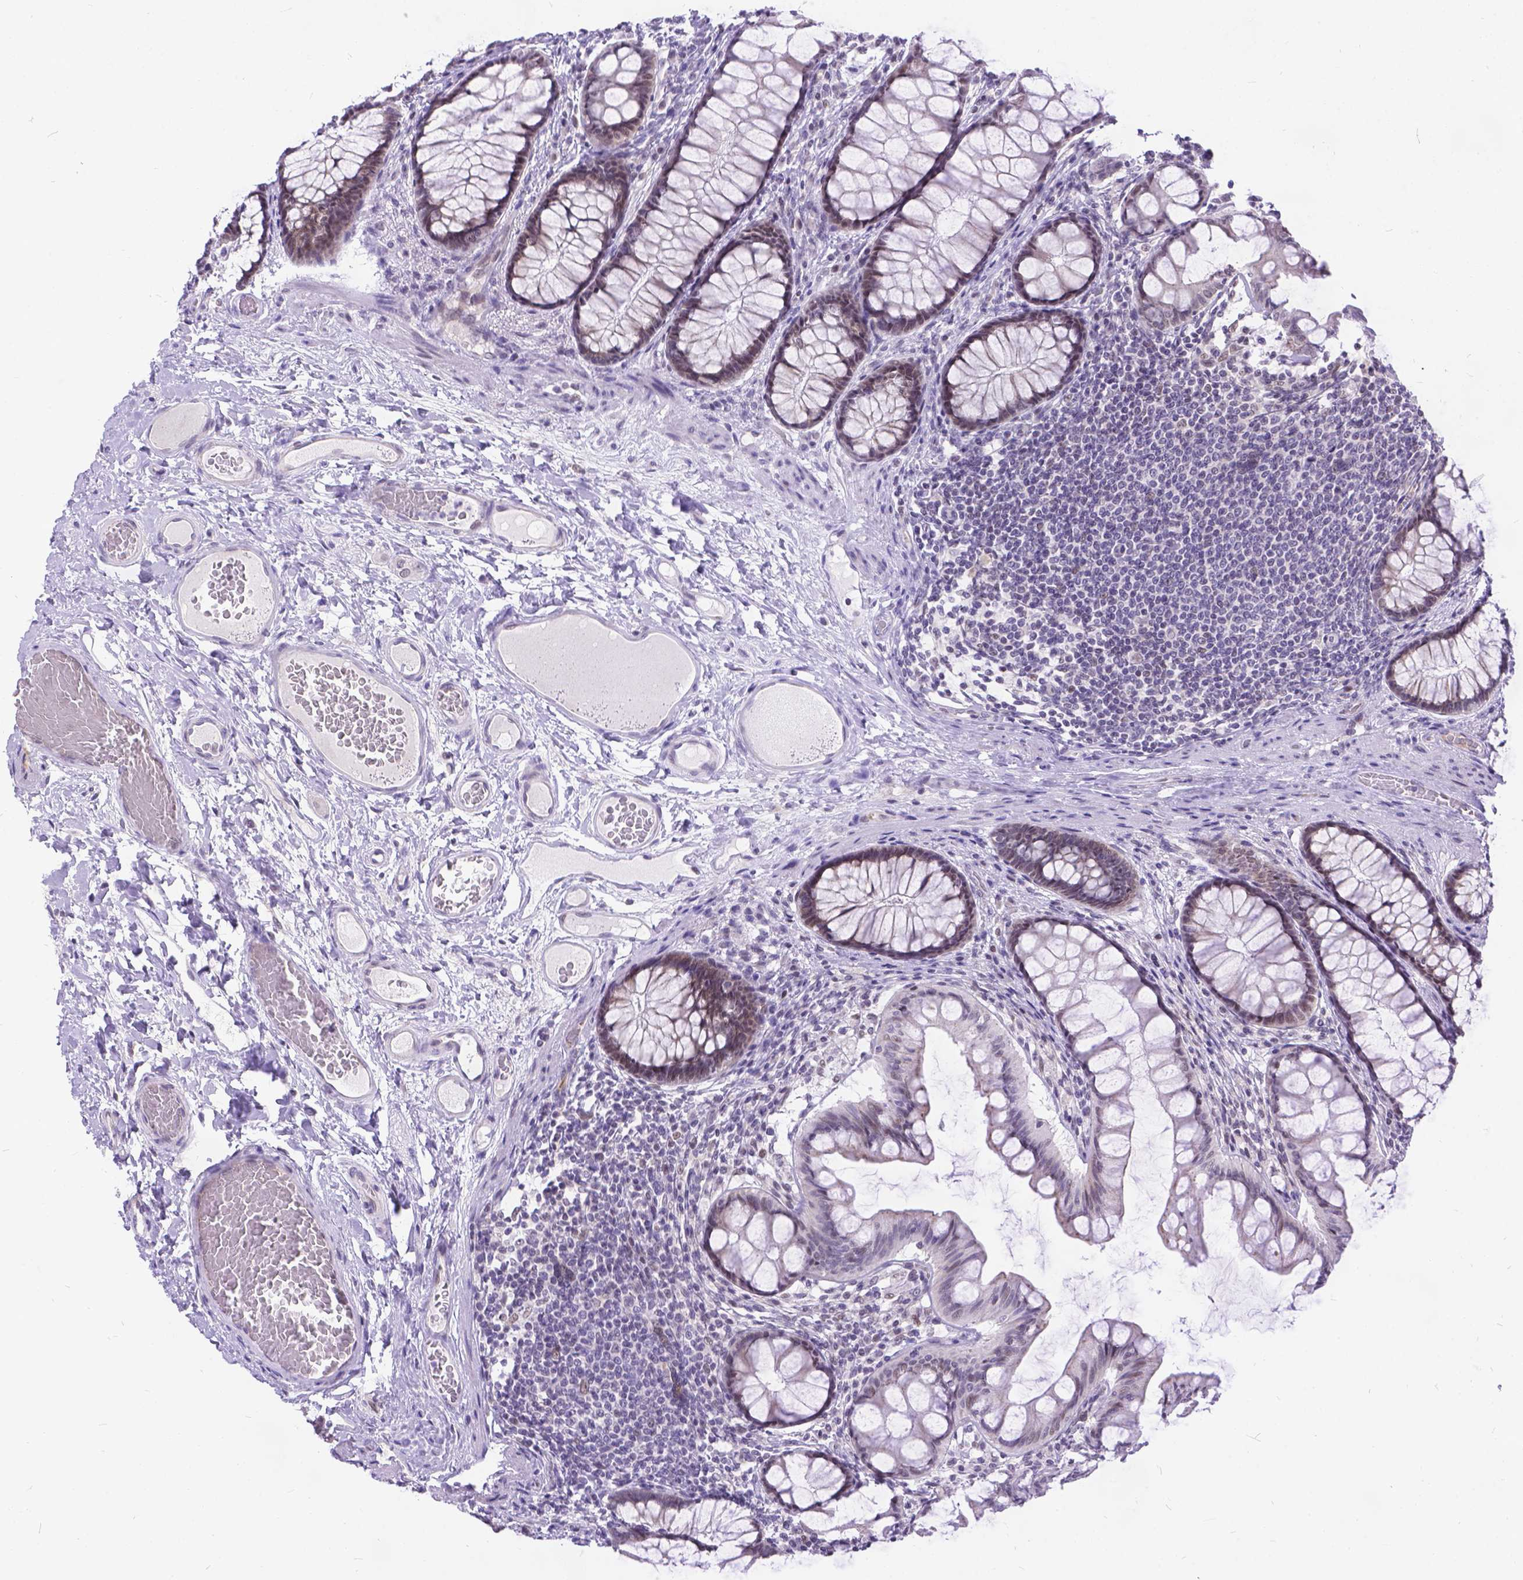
{"staining": {"intensity": "negative", "quantity": "none", "location": "none"}, "tissue": "colon", "cell_type": "Endothelial cells", "image_type": "normal", "snomed": [{"axis": "morphology", "description": "Normal tissue, NOS"}, {"axis": "topography", "description": "Colon"}], "caption": "Endothelial cells are negative for protein expression in benign human colon. Brightfield microscopy of immunohistochemistry stained with DAB (3,3'-diaminobenzidine) (brown) and hematoxylin (blue), captured at high magnification.", "gene": "FAM124B", "patient": {"sex": "female", "age": 65}}